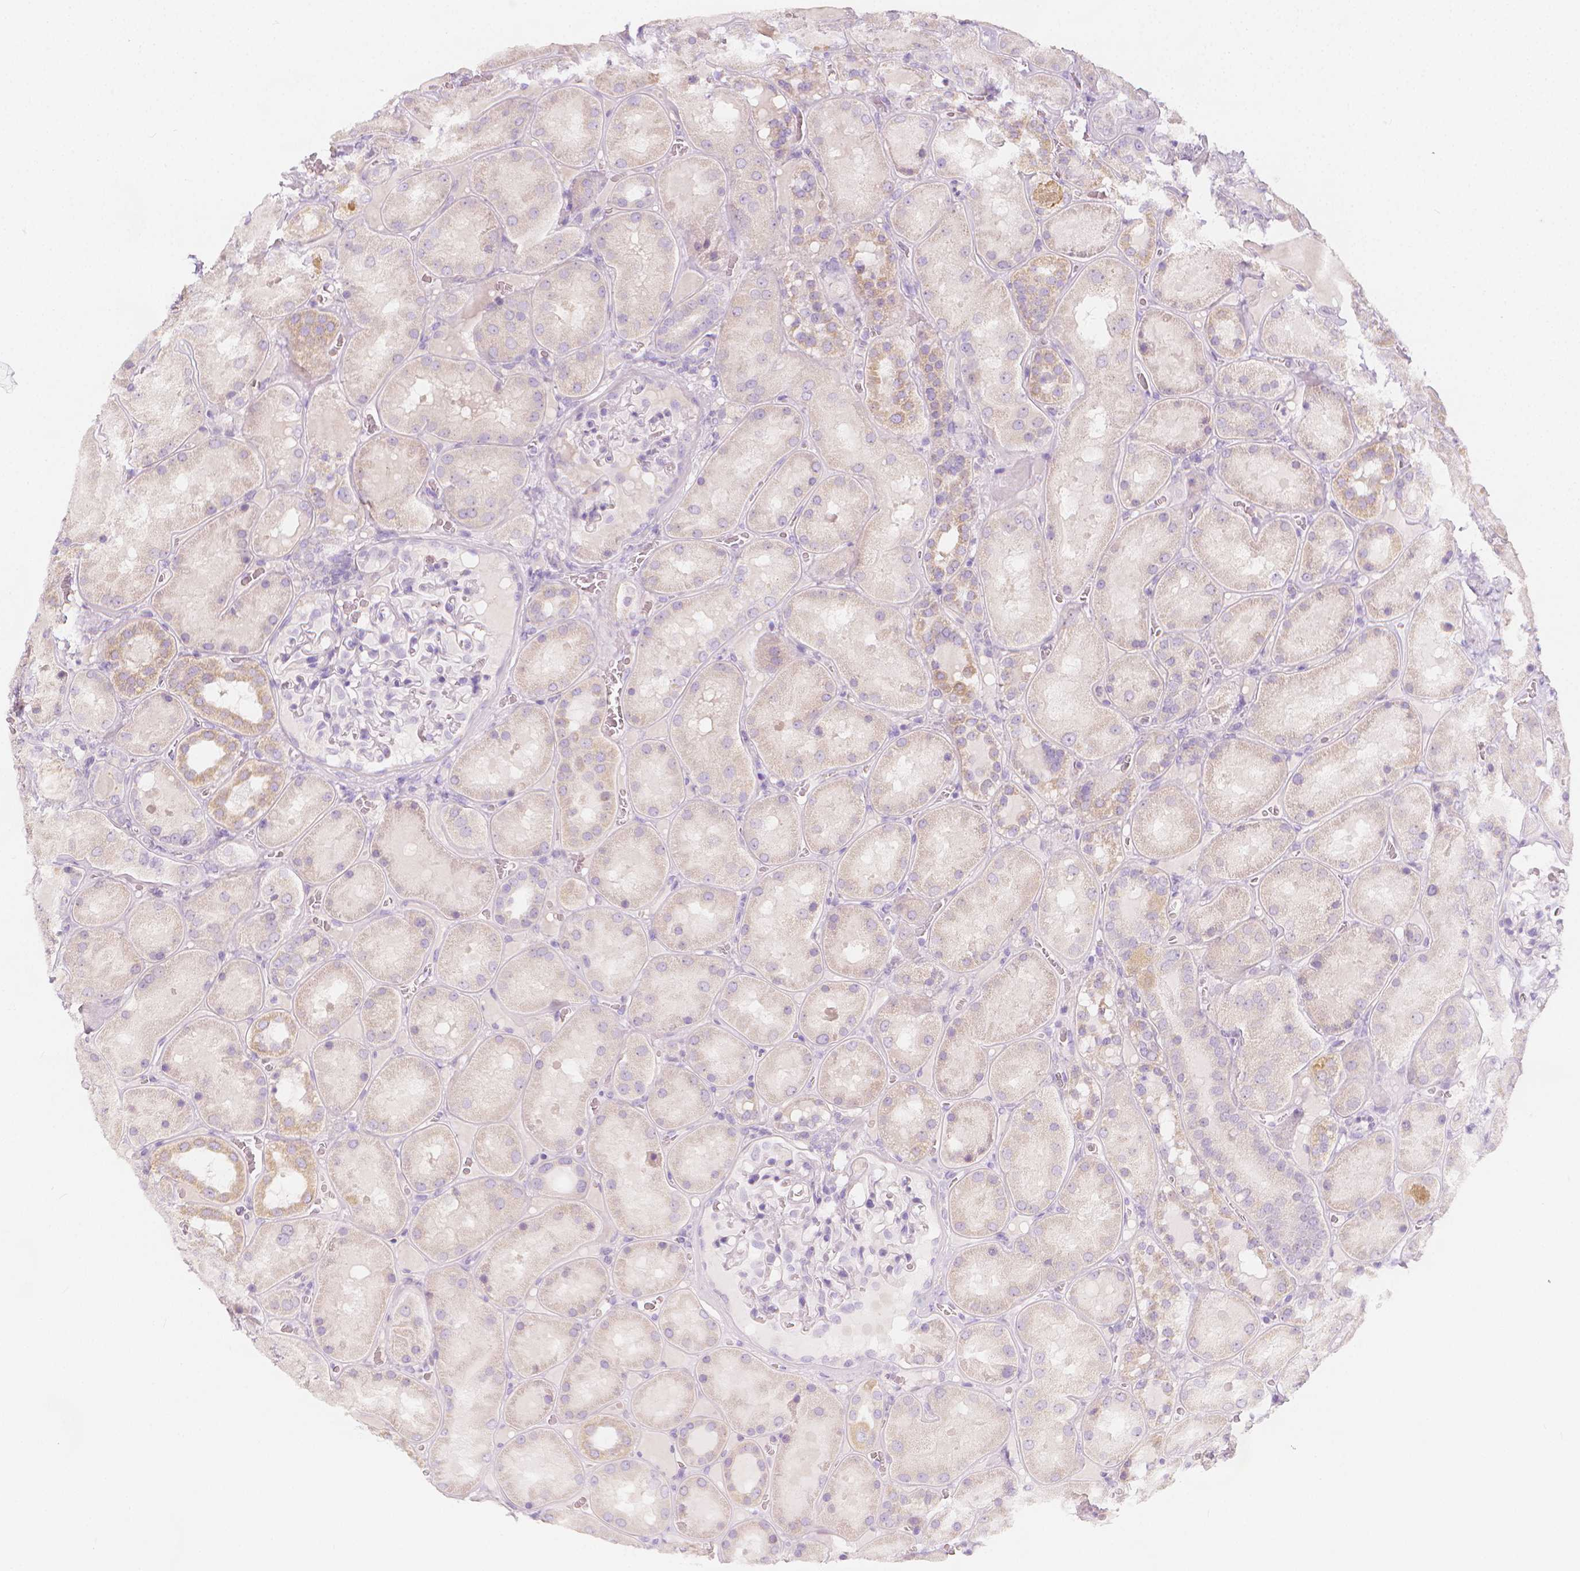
{"staining": {"intensity": "negative", "quantity": "none", "location": "none"}, "tissue": "kidney", "cell_type": "Cells in glomeruli", "image_type": "normal", "snomed": [{"axis": "morphology", "description": "Normal tissue, NOS"}, {"axis": "topography", "description": "Kidney"}], "caption": "This is an immunohistochemistry photomicrograph of unremarkable human kidney. There is no positivity in cells in glomeruli.", "gene": "RBFOX1", "patient": {"sex": "male", "age": 73}}